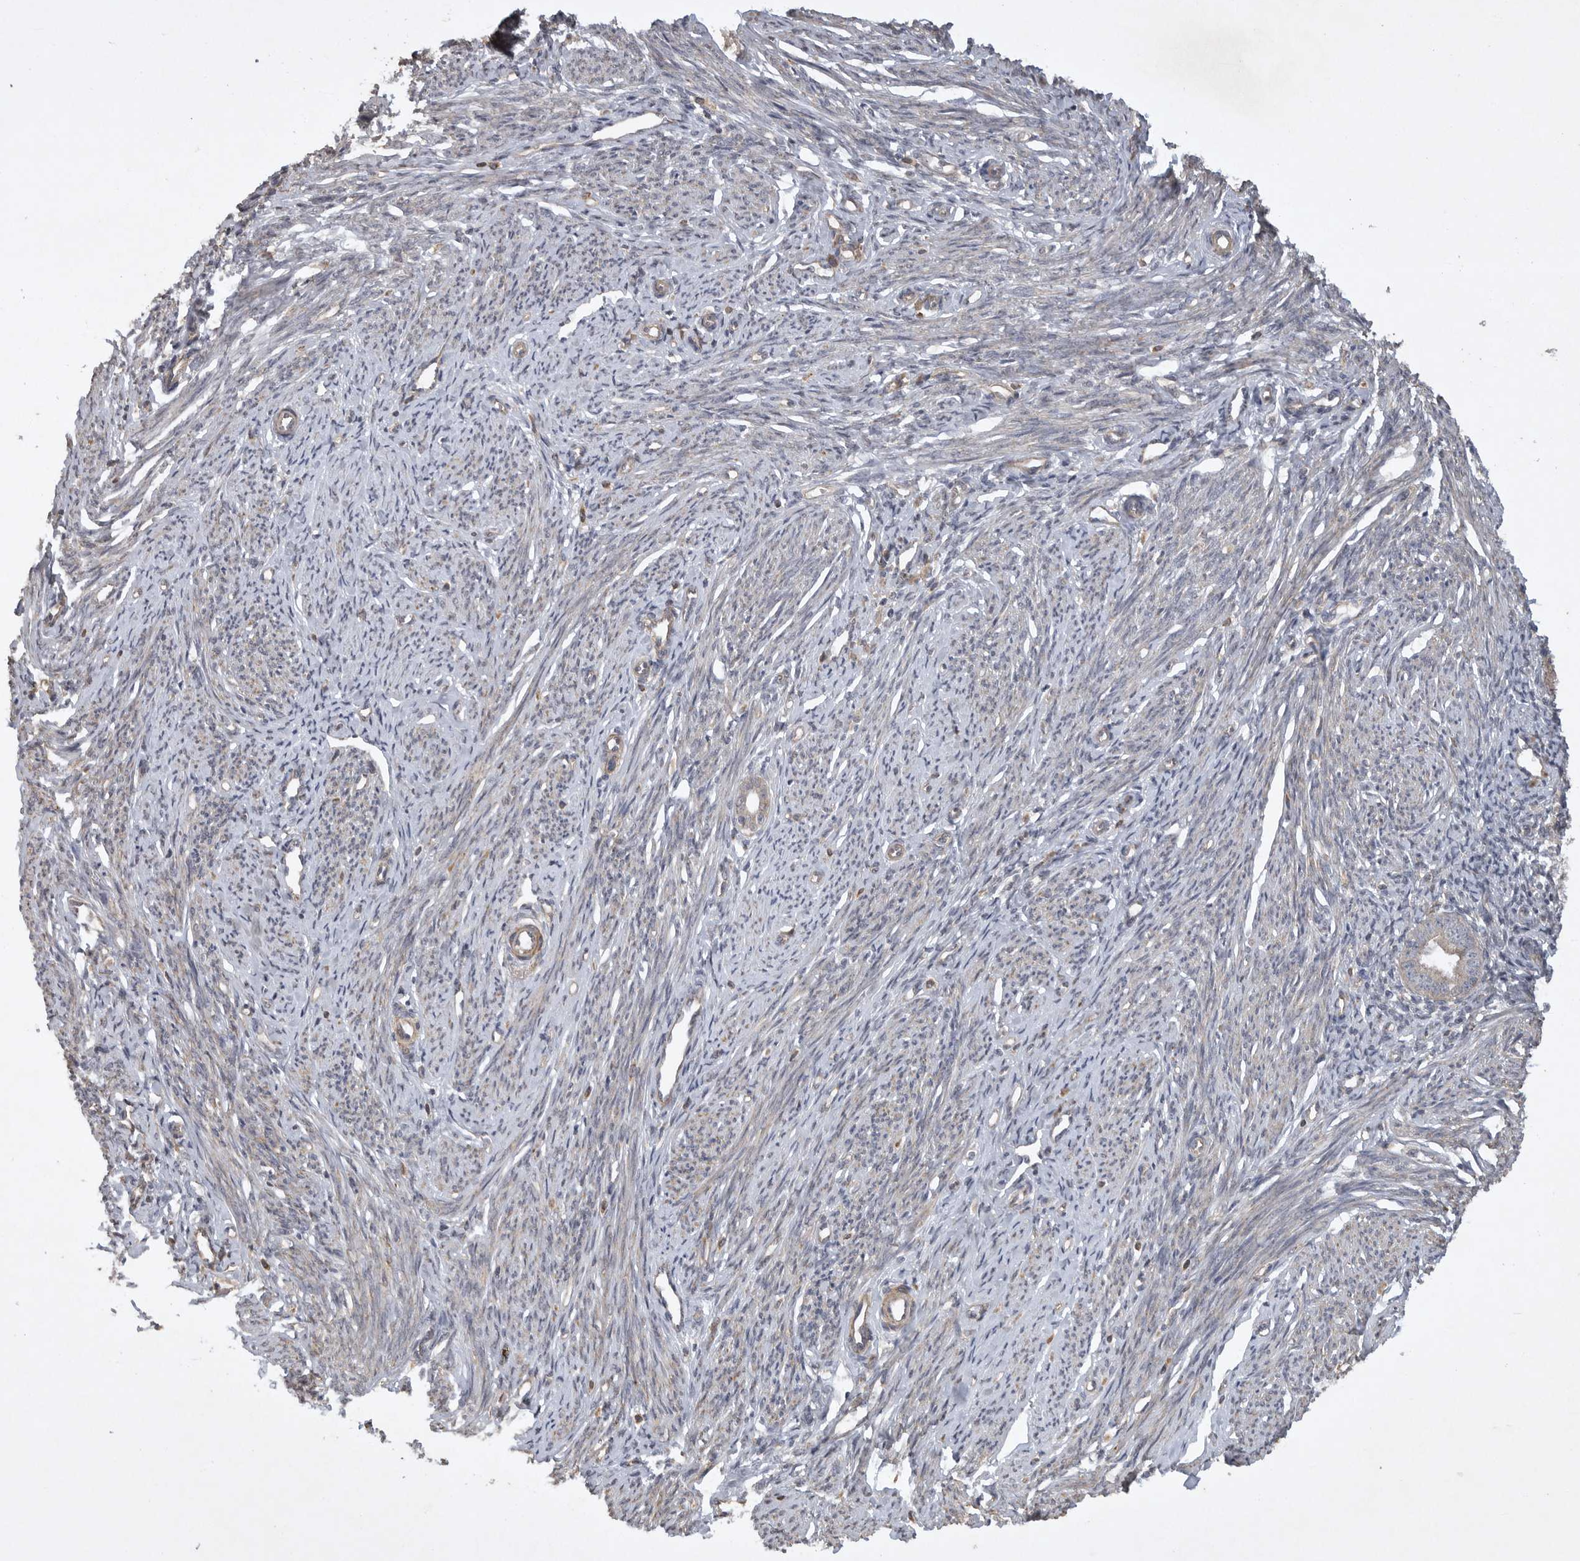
{"staining": {"intensity": "negative", "quantity": "none", "location": "none"}, "tissue": "endometrium", "cell_type": "Cells in endometrial stroma", "image_type": "normal", "snomed": [{"axis": "morphology", "description": "Normal tissue, NOS"}, {"axis": "topography", "description": "Endometrium"}], "caption": "IHC of benign human endometrium demonstrates no positivity in cells in endometrial stroma.", "gene": "EDEM3", "patient": {"sex": "female", "age": 56}}